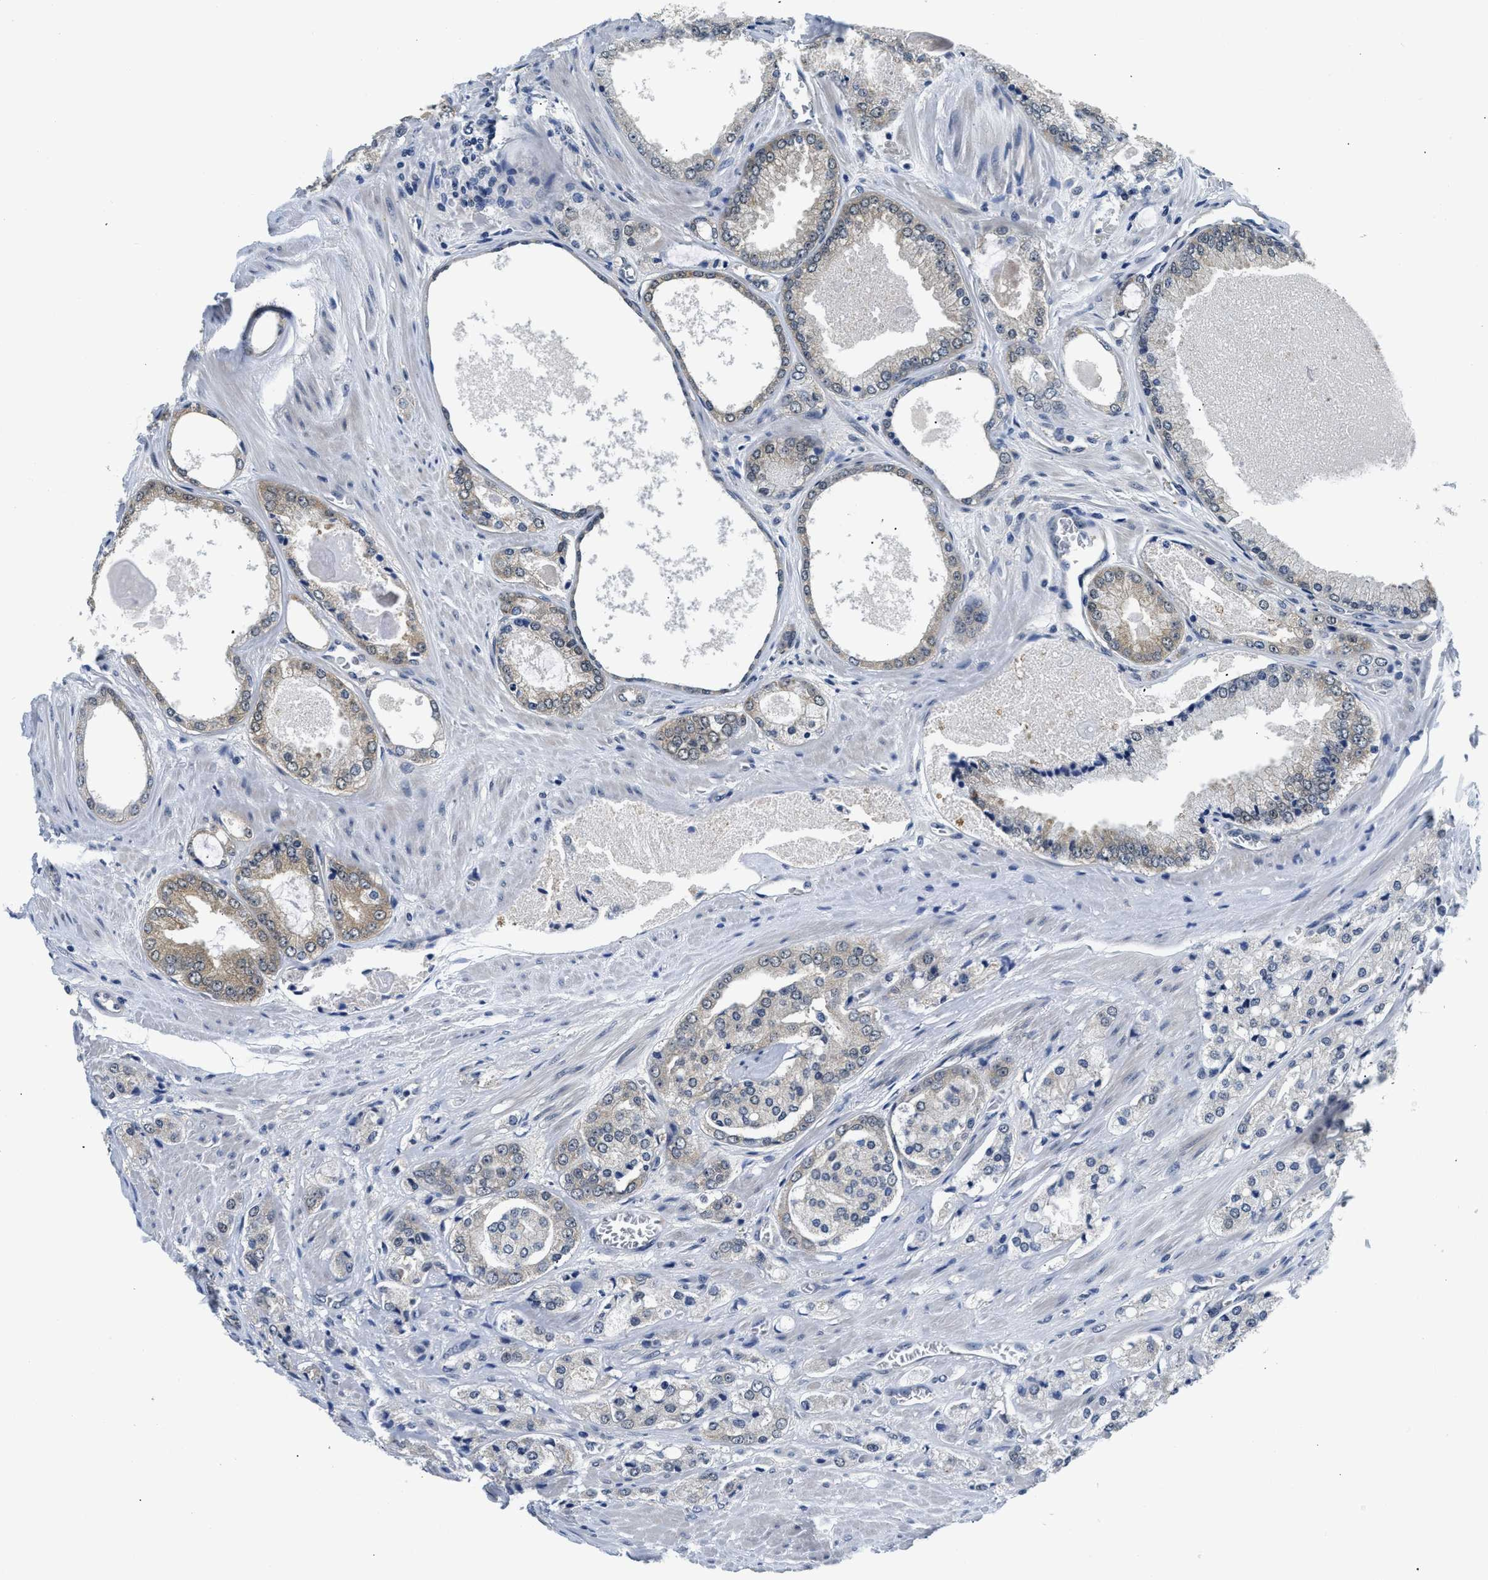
{"staining": {"intensity": "weak", "quantity": "<25%", "location": "cytoplasmic/membranous"}, "tissue": "prostate cancer", "cell_type": "Tumor cells", "image_type": "cancer", "snomed": [{"axis": "morphology", "description": "Adenocarcinoma, High grade"}, {"axis": "topography", "description": "Prostate"}], "caption": "High magnification brightfield microscopy of prostate adenocarcinoma (high-grade) stained with DAB (brown) and counterstained with hematoxylin (blue): tumor cells show no significant positivity. (Brightfield microscopy of DAB immunohistochemistry at high magnification).", "gene": "SMAD4", "patient": {"sex": "male", "age": 65}}